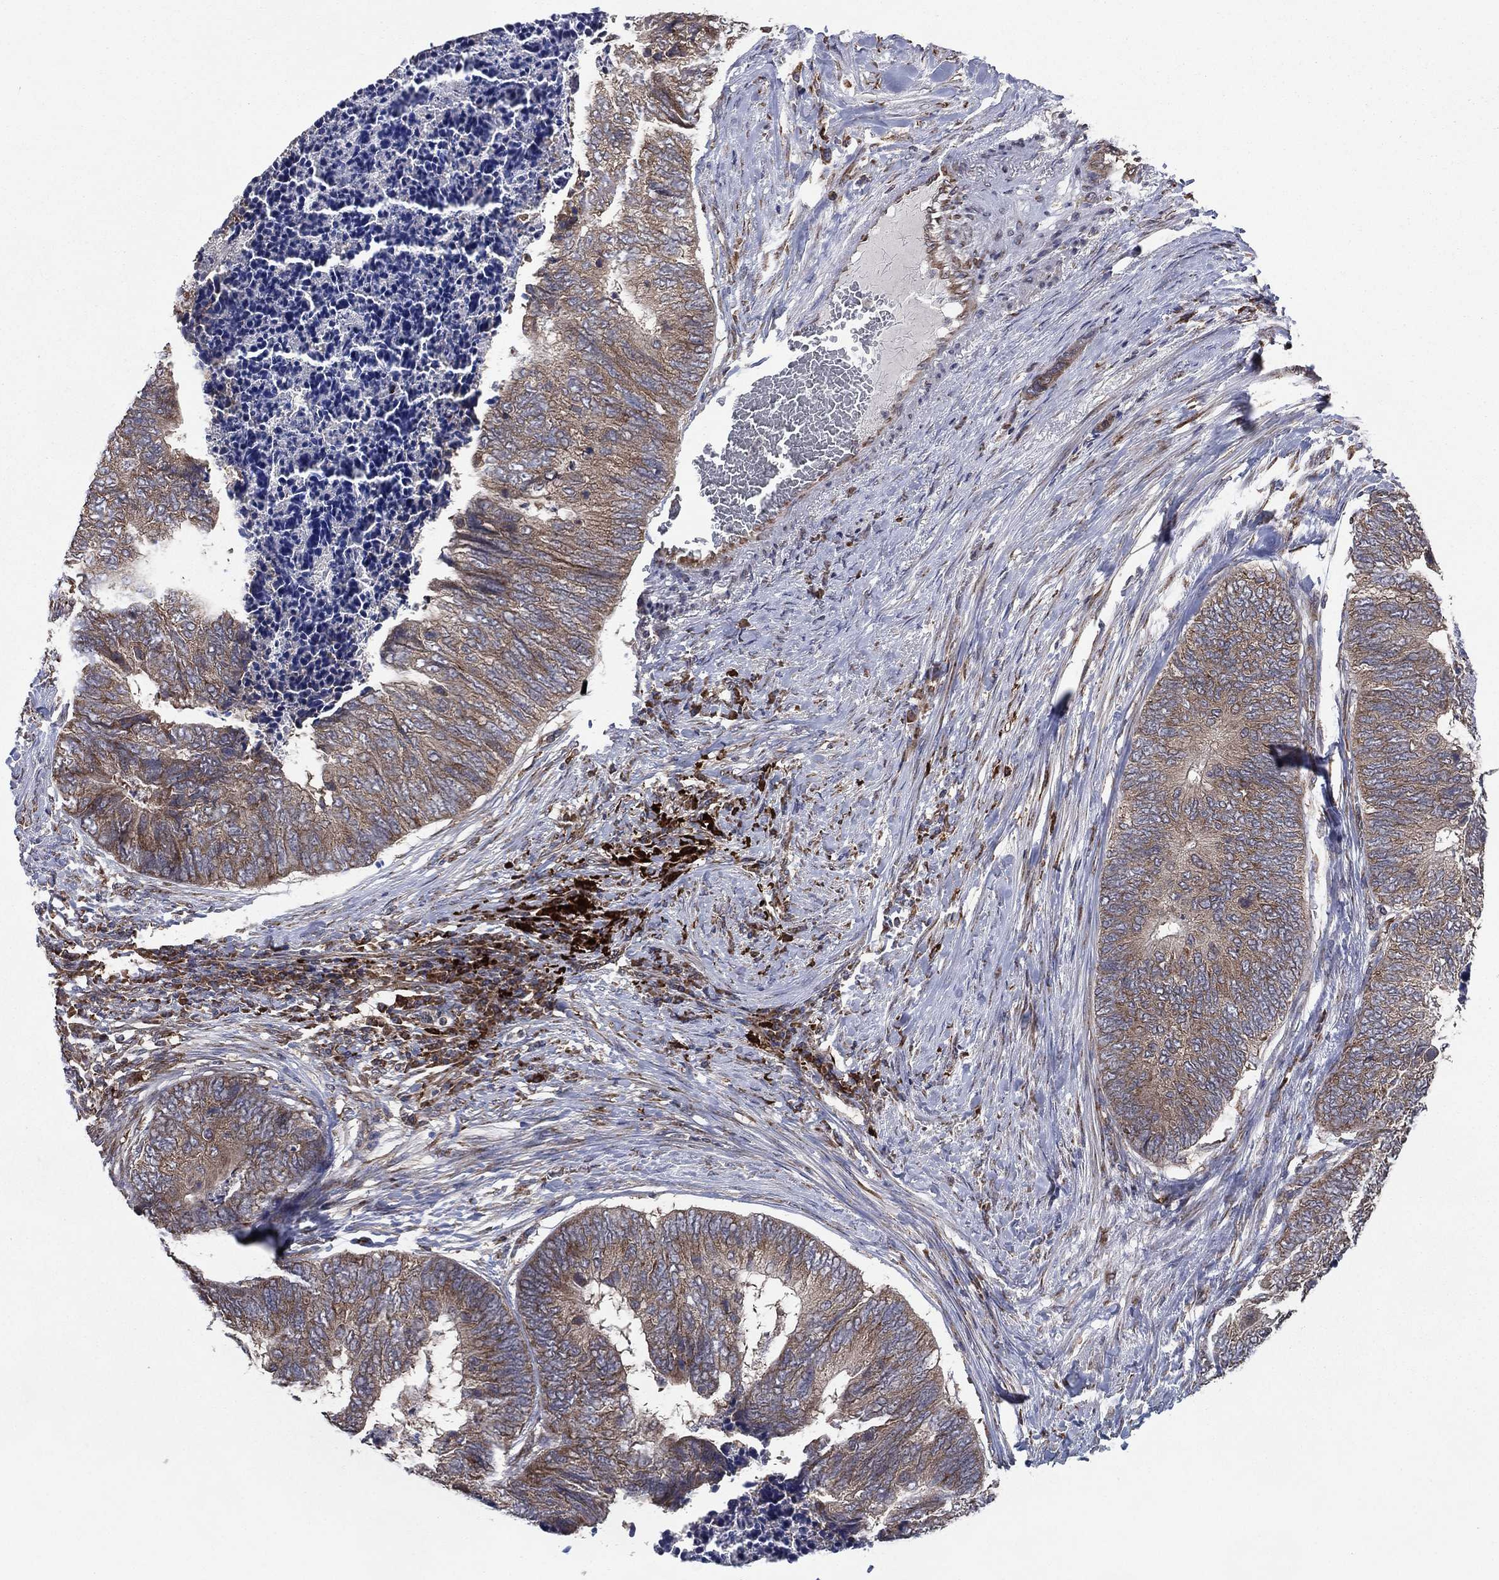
{"staining": {"intensity": "moderate", "quantity": "25%-75%", "location": "cytoplasmic/membranous"}, "tissue": "colorectal cancer", "cell_type": "Tumor cells", "image_type": "cancer", "snomed": [{"axis": "morphology", "description": "Adenocarcinoma, NOS"}, {"axis": "topography", "description": "Colon"}], "caption": "Protein staining of colorectal adenocarcinoma tissue demonstrates moderate cytoplasmic/membranous staining in about 25%-75% of tumor cells.", "gene": "C2orf76", "patient": {"sex": "female", "age": 67}}